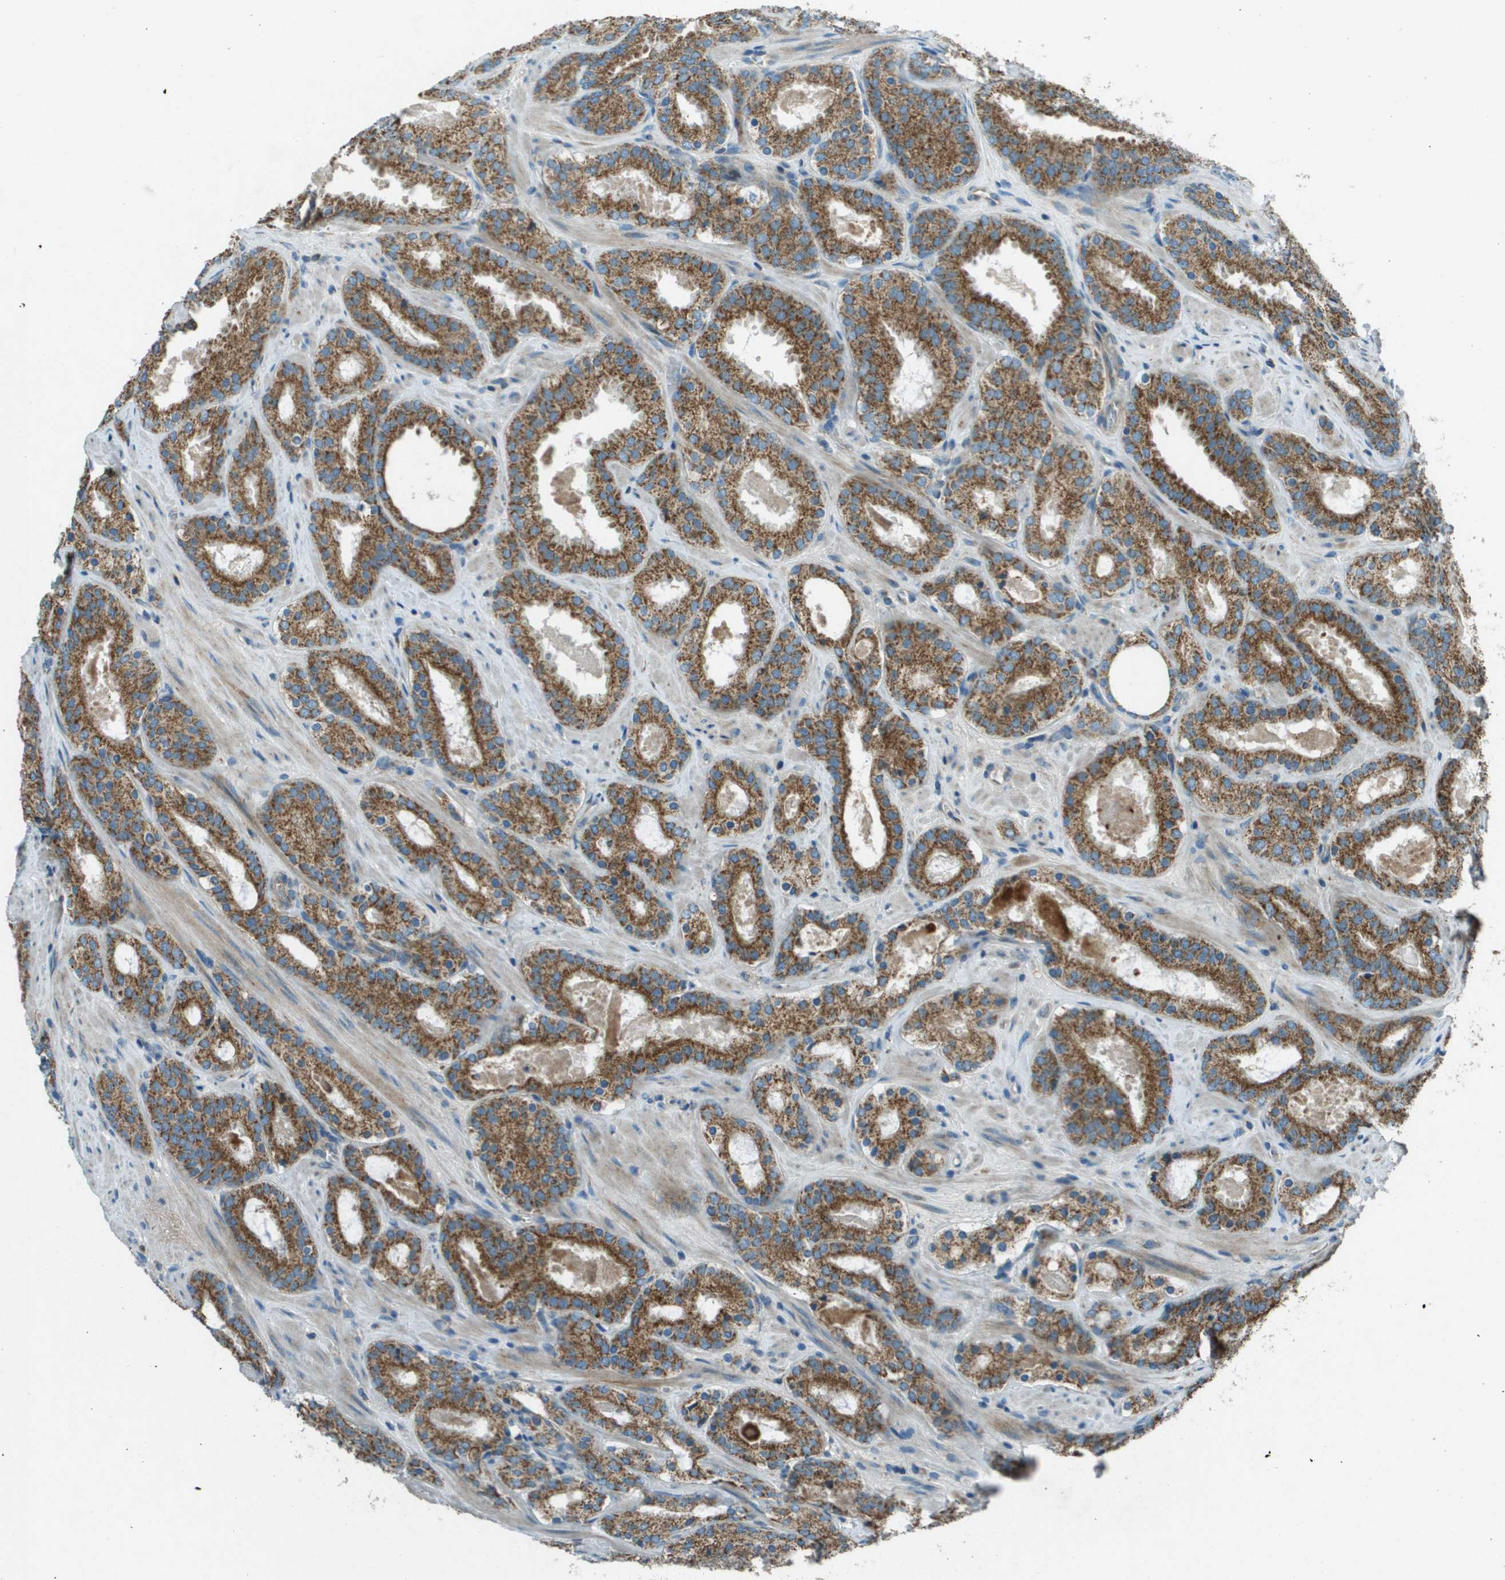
{"staining": {"intensity": "moderate", "quantity": ">75%", "location": "cytoplasmic/membranous"}, "tissue": "prostate cancer", "cell_type": "Tumor cells", "image_type": "cancer", "snomed": [{"axis": "morphology", "description": "Adenocarcinoma, Low grade"}, {"axis": "topography", "description": "Prostate"}], "caption": "Immunohistochemistry staining of prostate low-grade adenocarcinoma, which displays medium levels of moderate cytoplasmic/membranous positivity in approximately >75% of tumor cells indicating moderate cytoplasmic/membranous protein positivity. The staining was performed using DAB (3,3'-diaminobenzidine) (brown) for protein detection and nuclei were counterstained in hematoxylin (blue).", "gene": "MIGA1", "patient": {"sex": "male", "age": 69}}